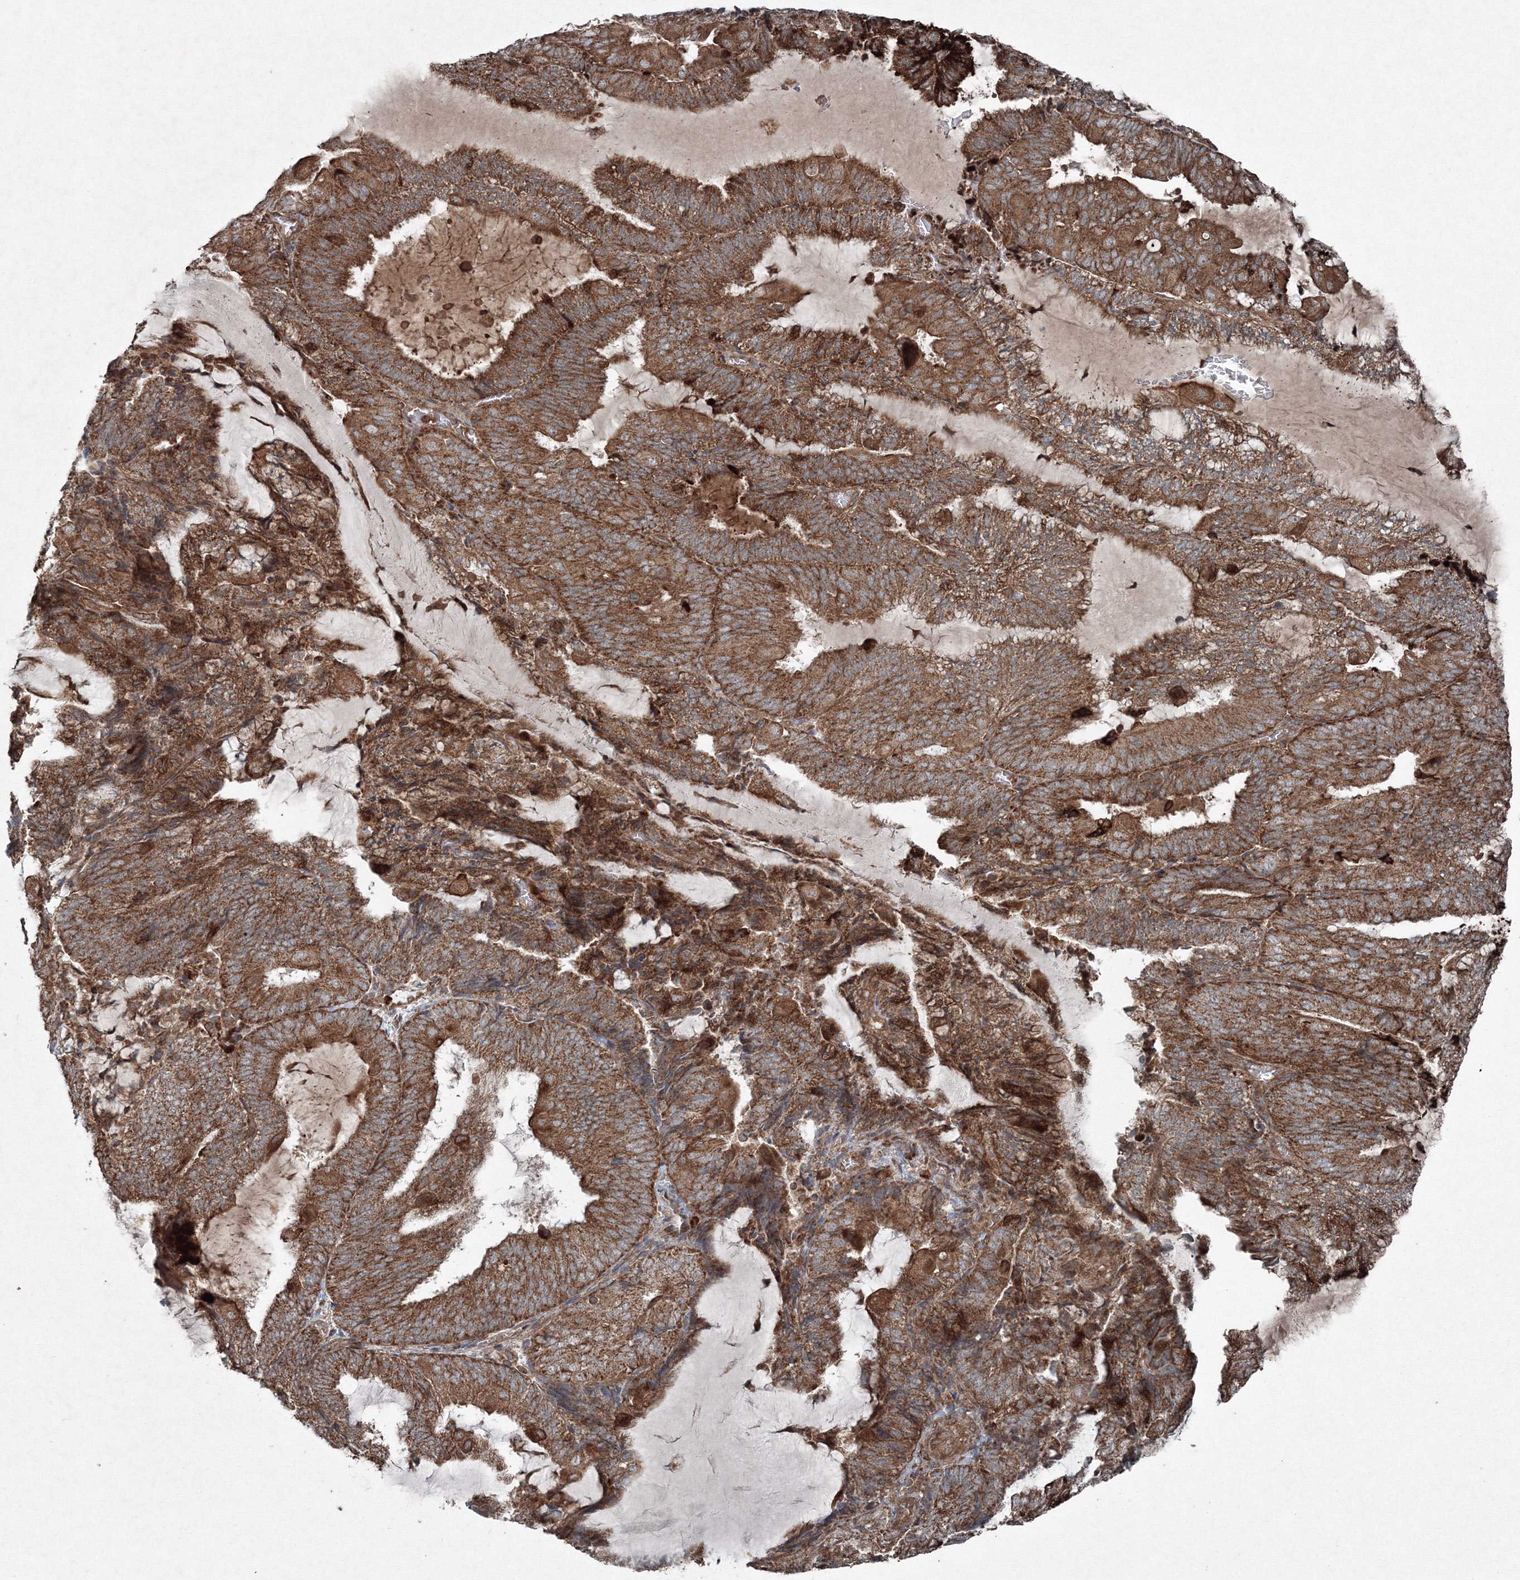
{"staining": {"intensity": "strong", "quantity": ">75%", "location": "cytoplasmic/membranous"}, "tissue": "endometrial cancer", "cell_type": "Tumor cells", "image_type": "cancer", "snomed": [{"axis": "morphology", "description": "Adenocarcinoma, NOS"}, {"axis": "topography", "description": "Endometrium"}], "caption": "Adenocarcinoma (endometrial) stained with immunohistochemistry (IHC) reveals strong cytoplasmic/membranous staining in approximately >75% of tumor cells. The staining was performed using DAB, with brown indicating positive protein expression. Nuclei are stained blue with hematoxylin.", "gene": "COPS7B", "patient": {"sex": "female", "age": 81}}